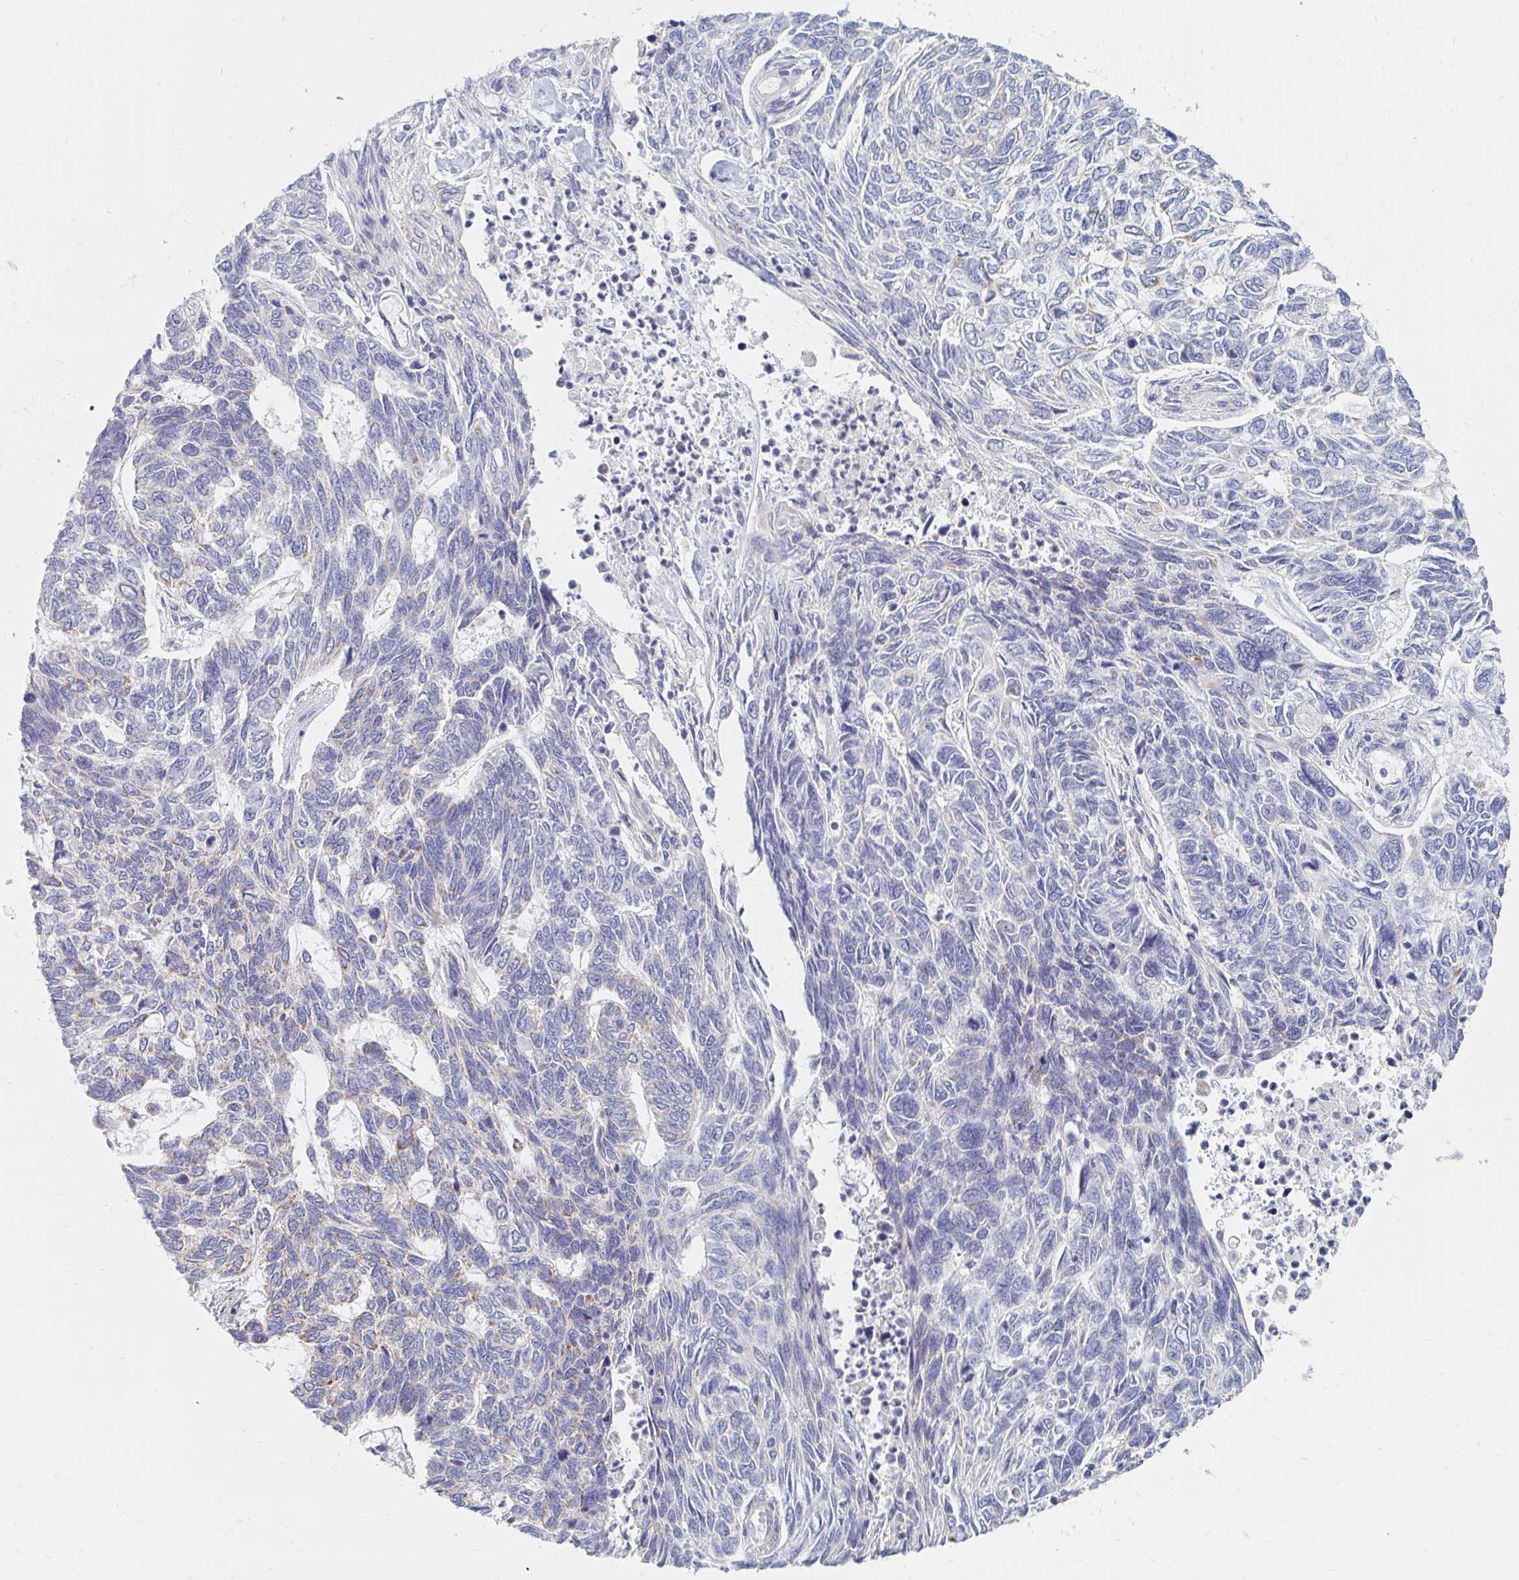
{"staining": {"intensity": "weak", "quantity": "<25%", "location": "cytoplasmic/membranous"}, "tissue": "skin cancer", "cell_type": "Tumor cells", "image_type": "cancer", "snomed": [{"axis": "morphology", "description": "Basal cell carcinoma"}, {"axis": "topography", "description": "Skin"}], "caption": "IHC of skin basal cell carcinoma shows no positivity in tumor cells.", "gene": "MAVS", "patient": {"sex": "female", "age": 65}}